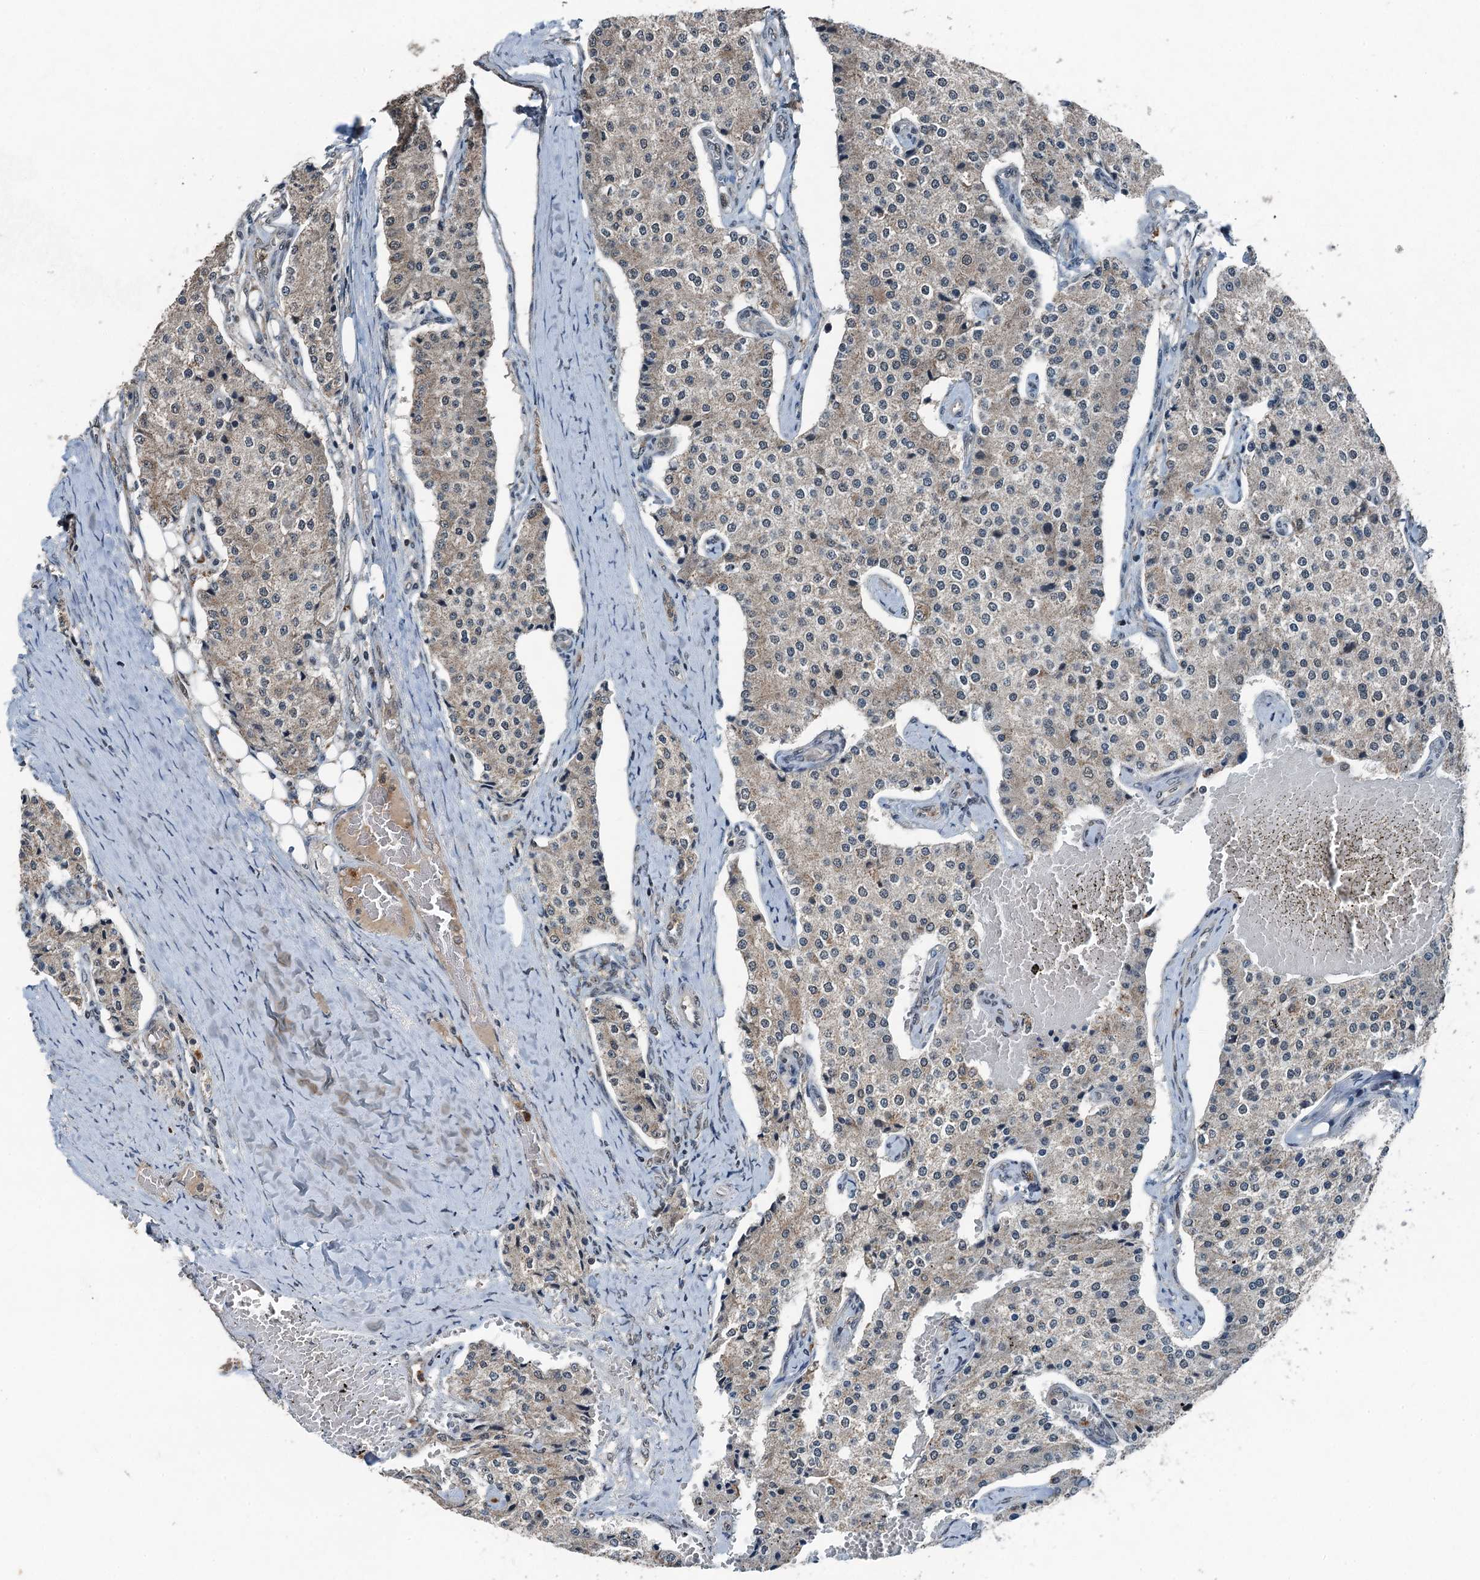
{"staining": {"intensity": "negative", "quantity": "none", "location": "none"}, "tissue": "carcinoid", "cell_type": "Tumor cells", "image_type": "cancer", "snomed": [{"axis": "morphology", "description": "Carcinoid, malignant, NOS"}, {"axis": "topography", "description": "Colon"}], "caption": "Tumor cells show no significant expression in malignant carcinoid.", "gene": "UBXN6", "patient": {"sex": "female", "age": 52}}